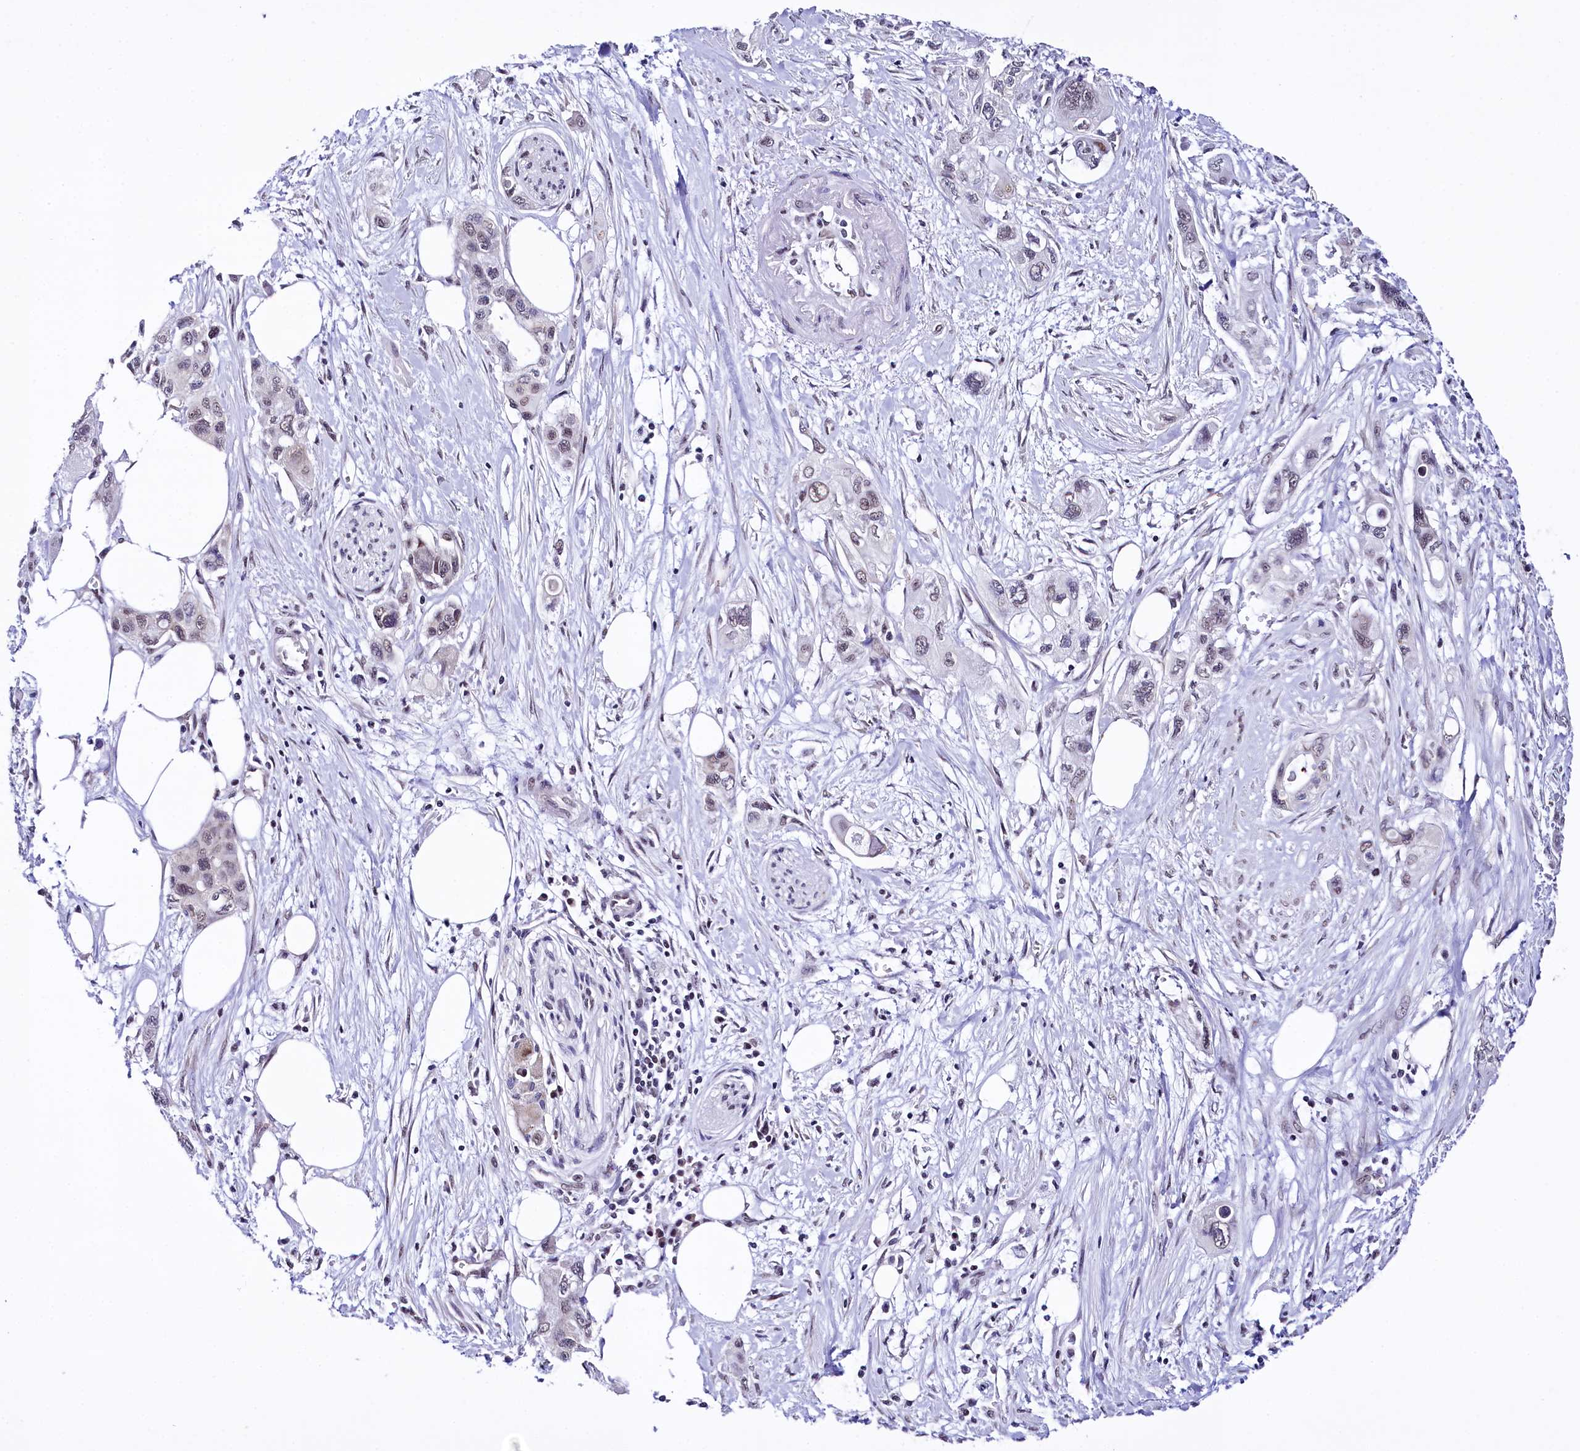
{"staining": {"intensity": "weak", "quantity": "<25%", "location": "nuclear"}, "tissue": "pancreatic cancer", "cell_type": "Tumor cells", "image_type": "cancer", "snomed": [{"axis": "morphology", "description": "Adenocarcinoma, NOS"}, {"axis": "topography", "description": "Pancreas"}], "caption": "High magnification brightfield microscopy of pancreatic adenocarcinoma stained with DAB (brown) and counterstained with hematoxylin (blue): tumor cells show no significant expression.", "gene": "SPATS2", "patient": {"sex": "male", "age": 75}}